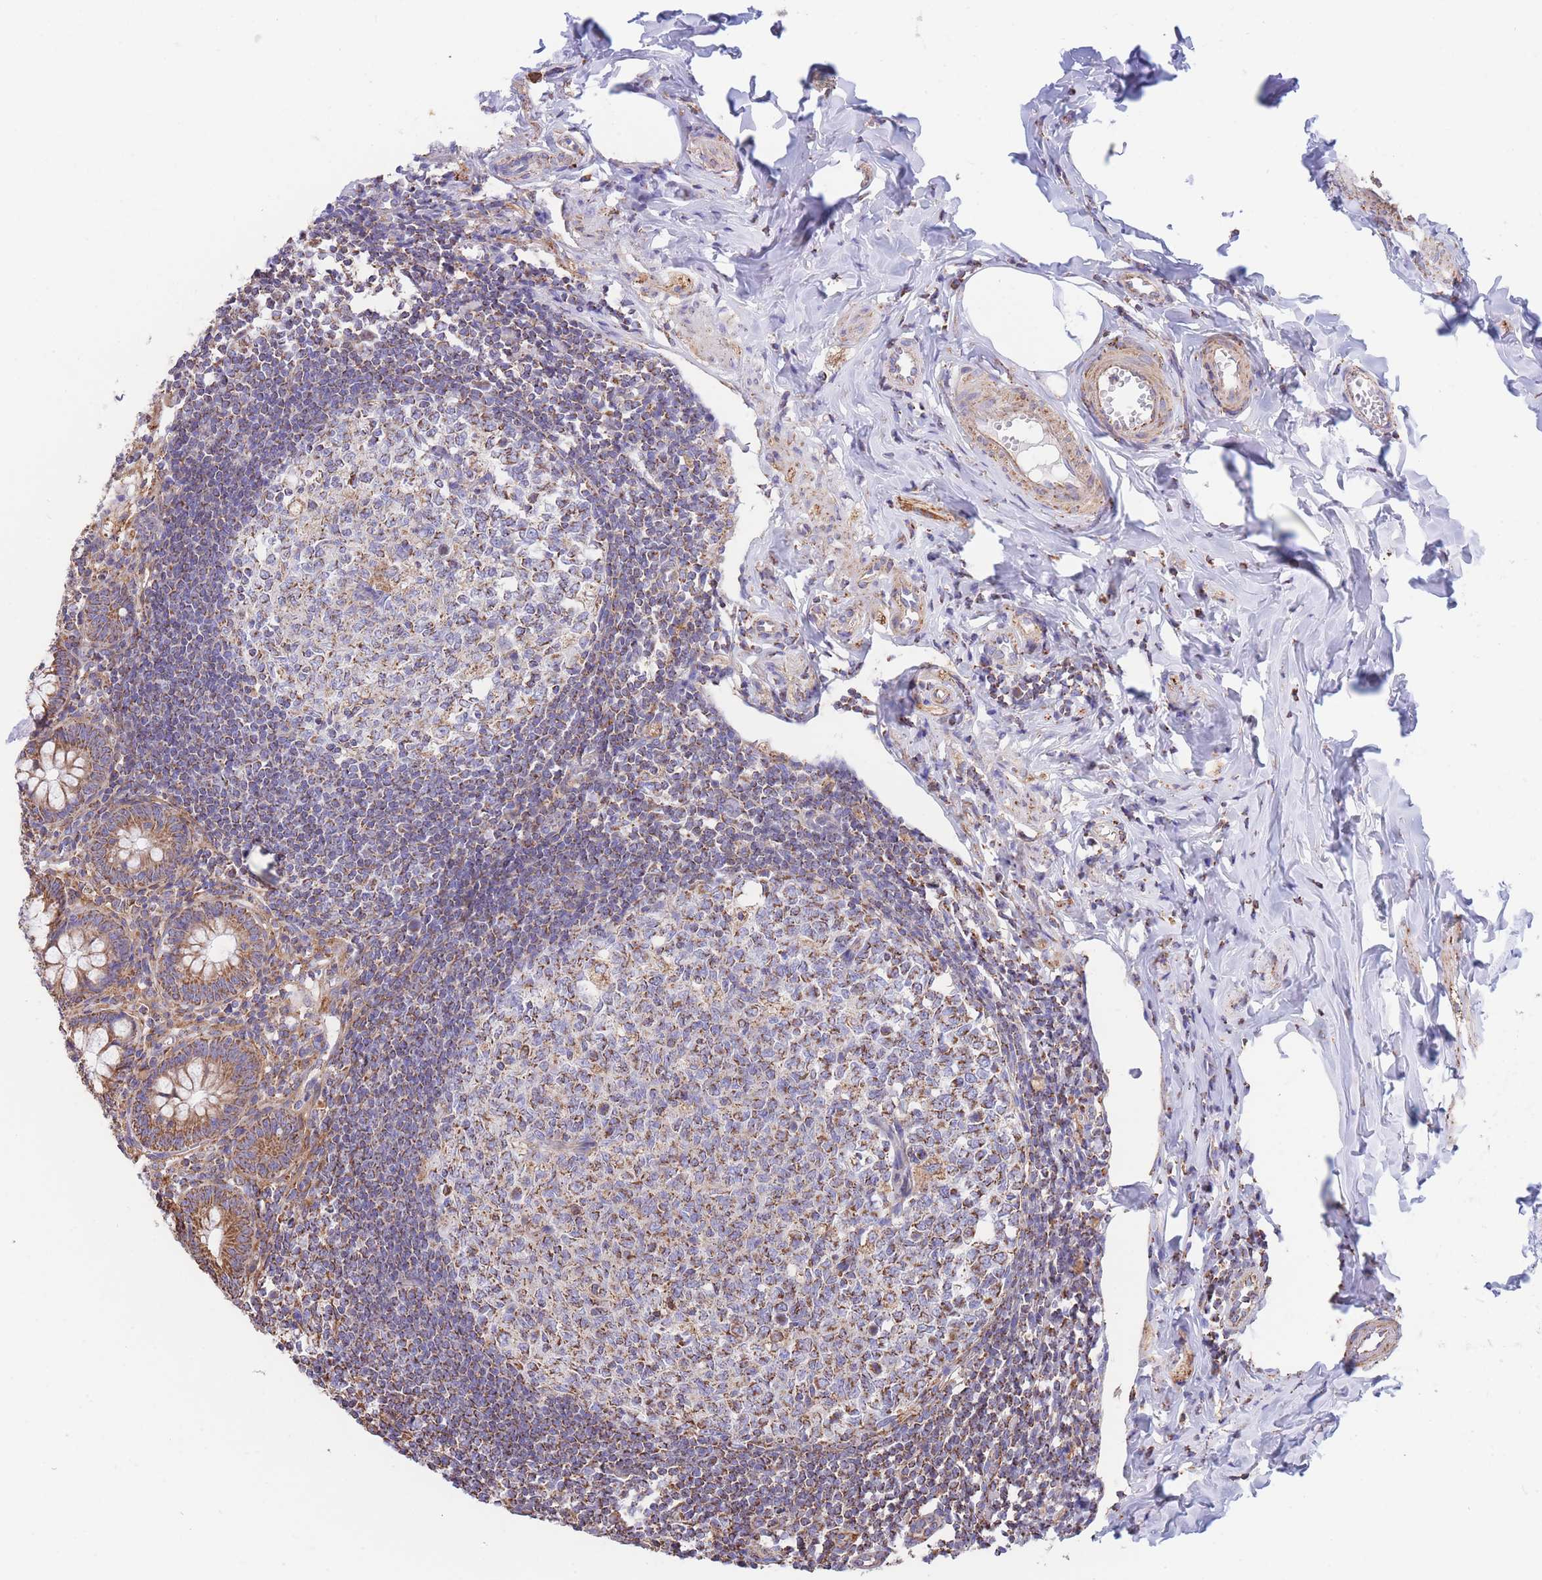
{"staining": {"intensity": "moderate", "quantity": ">75%", "location": "cytoplasmic/membranous"}, "tissue": "appendix", "cell_type": "Glandular cells", "image_type": "normal", "snomed": [{"axis": "morphology", "description": "Normal tissue, NOS"}, {"axis": "topography", "description": "Appendix"}], "caption": "Immunohistochemical staining of normal appendix exhibits moderate cytoplasmic/membranous protein staining in about >75% of glandular cells. (DAB (3,3'-diaminobenzidine) = brown stain, brightfield microscopy at high magnification).", "gene": "FKBP8", "patient": {"sex": "female", "age": 33}}